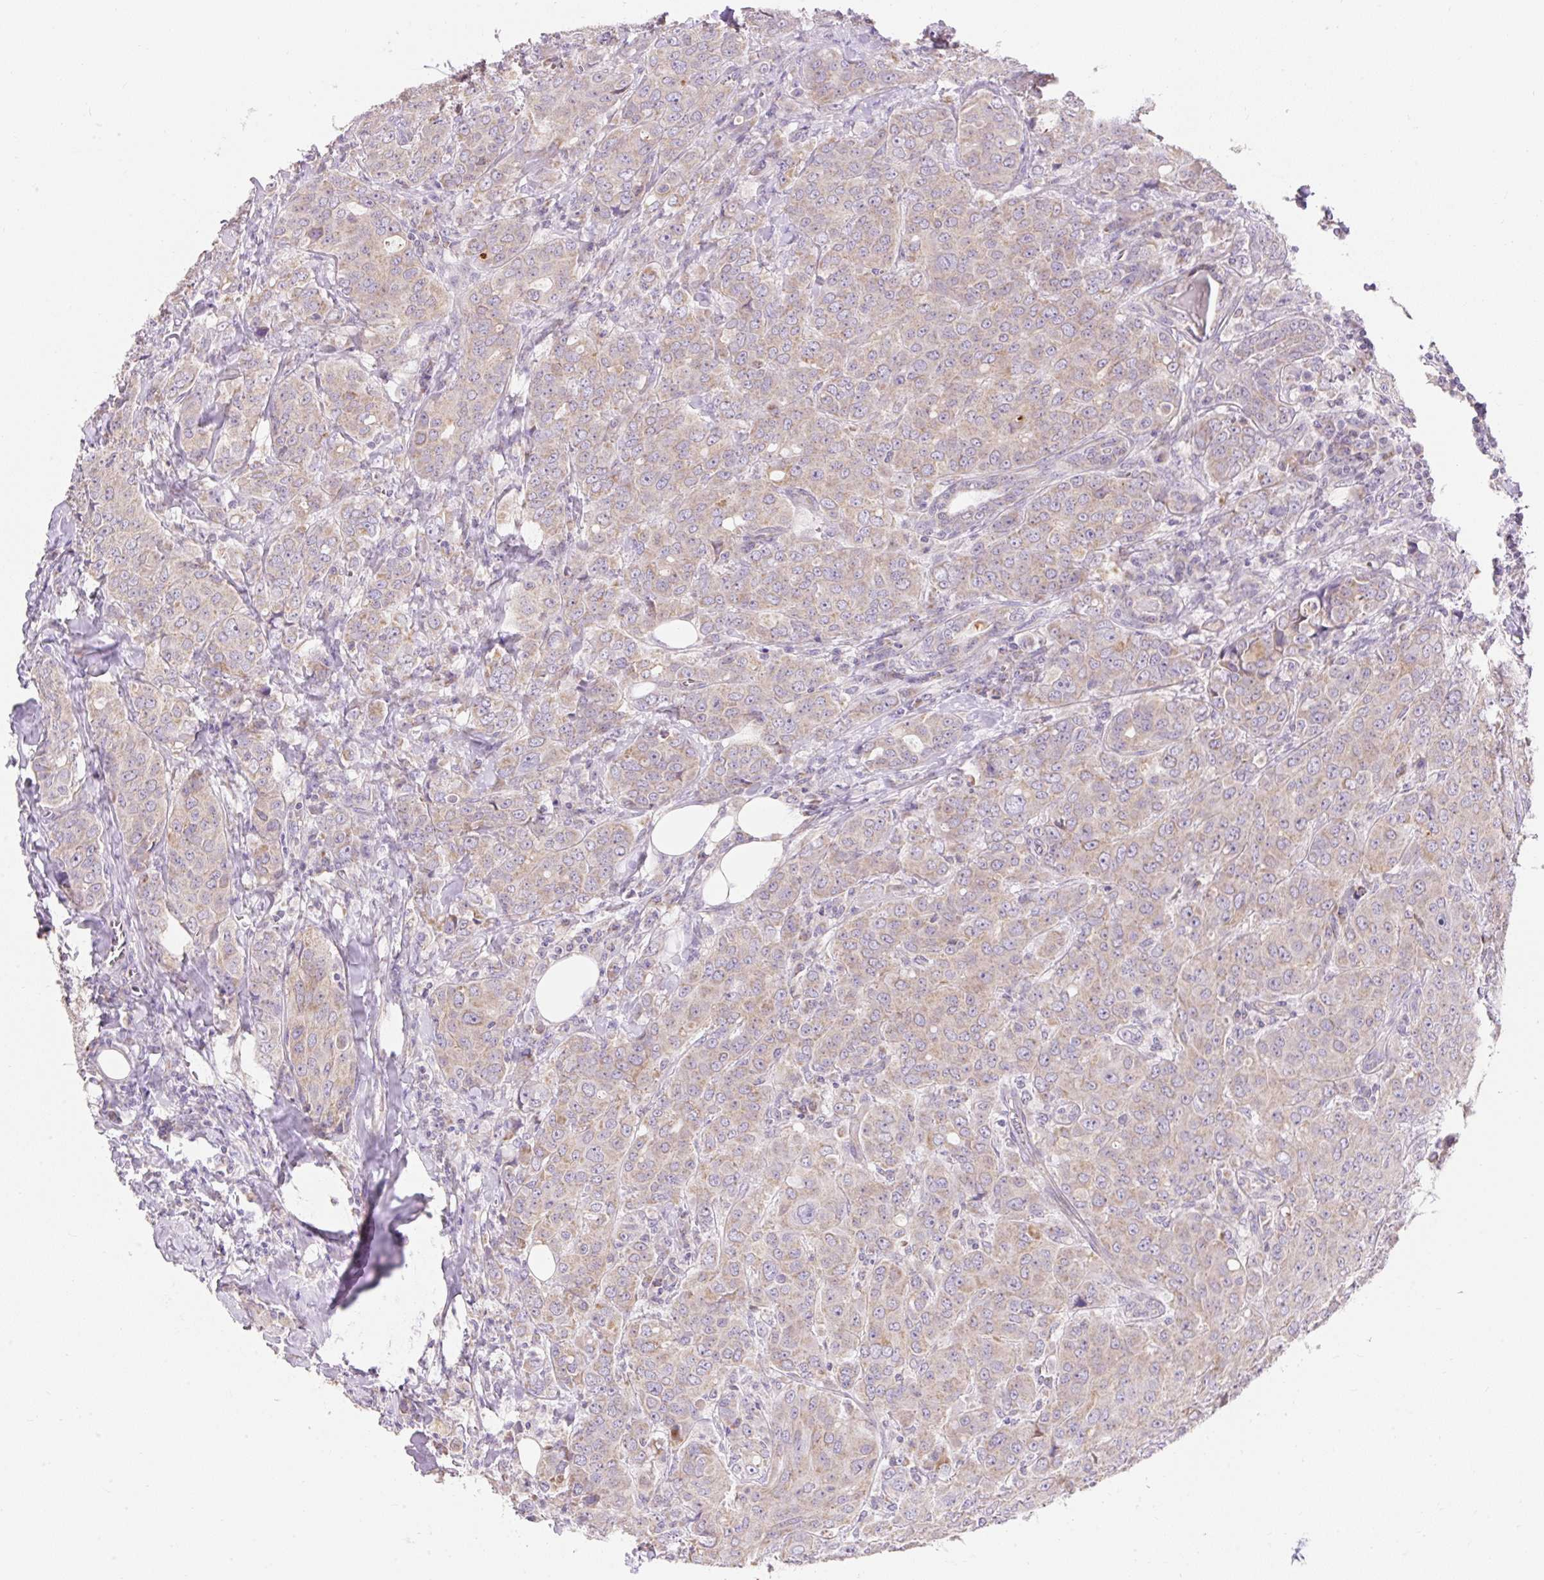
{"staining": {"intensity": "weak", "quantity": "25%-75%", "location": "cytoplasmic/membranous"}, "tissue": "breast cancer", "cell_type": "Tumor cells", "image_type": "cancer", "snomed": [{"axis": "morphology", "description": "Duct carcinoma"}, {"axis": "topography", "description": "Breast"}], "caption": "Immunohistochemistry (IHC) (DAB) staining of human breast cancer (infiltrating ductal carcinoma) shows weak cytoplasmic/membranous protein staining in approximately 25%-75% of tumor cells. Immunohistochemistry (IHC) stains the protein of interest in brown and the nuclei are stained blue.", "gene": "PMAIP1", "patient": {"sex": "female", "age": 43}}